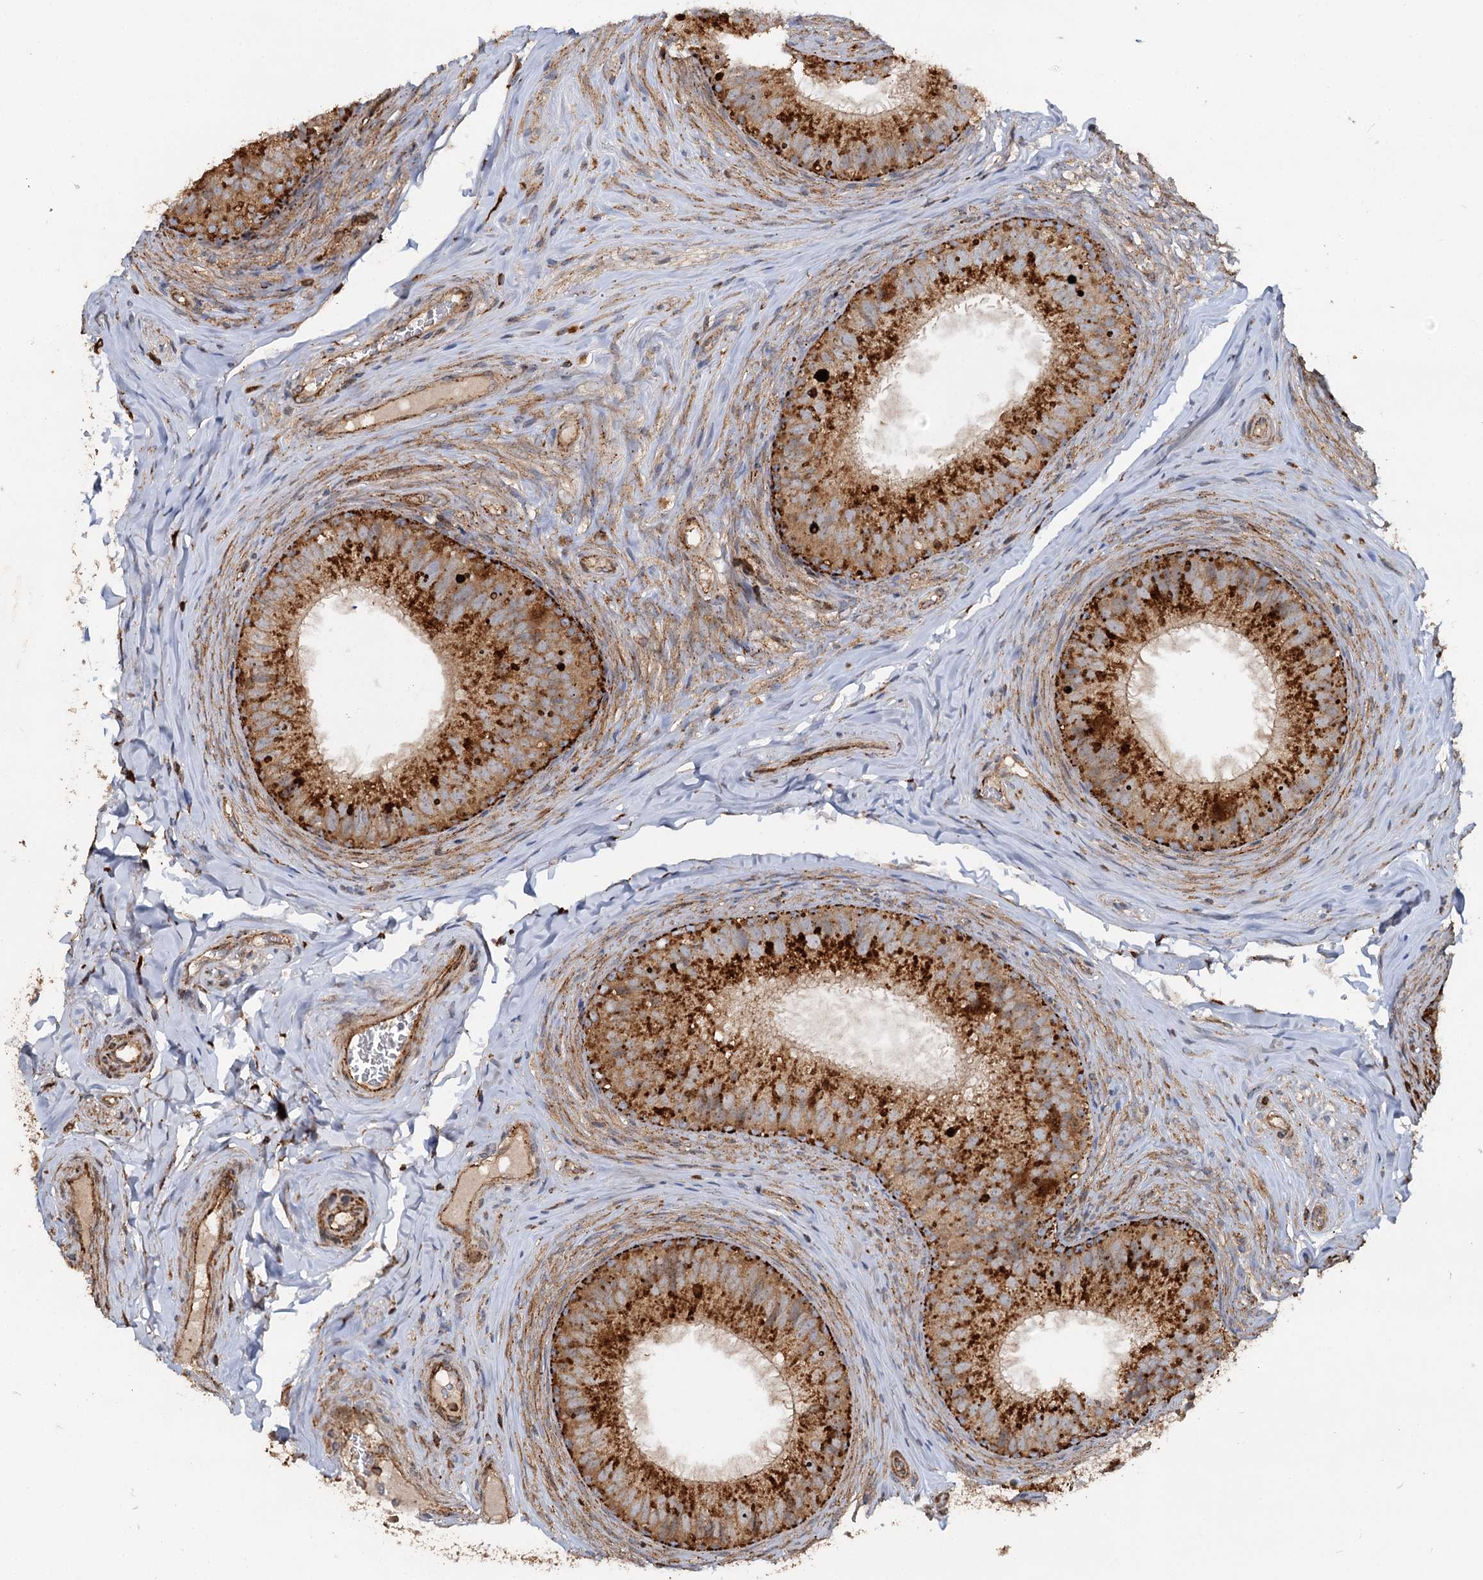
{"staining": {"intensity": "strong", "quantity": ">75%", "location": "cytoplasmic/membranous"}, "tissue": "epididymis", "cell_type": "Glandular cells", "image_type": "normal", "snomed": [{"axis": "morphology", "description": "Normal tissue, NOS"}, {"axis": "topography", "description": "Epididymis"}], "caption": "Immunohistochemical staining of benign human epididymis exhibits high levels of strong cytoplasmic/membranous positivity in about >75% of glandular cells. Using DAB (brown) and hematoxylin (blue) stains, captured at high magnification using brightfield microscopy.", "gene": "WDR73", "patient": {"sex": "male", "age": 34}}